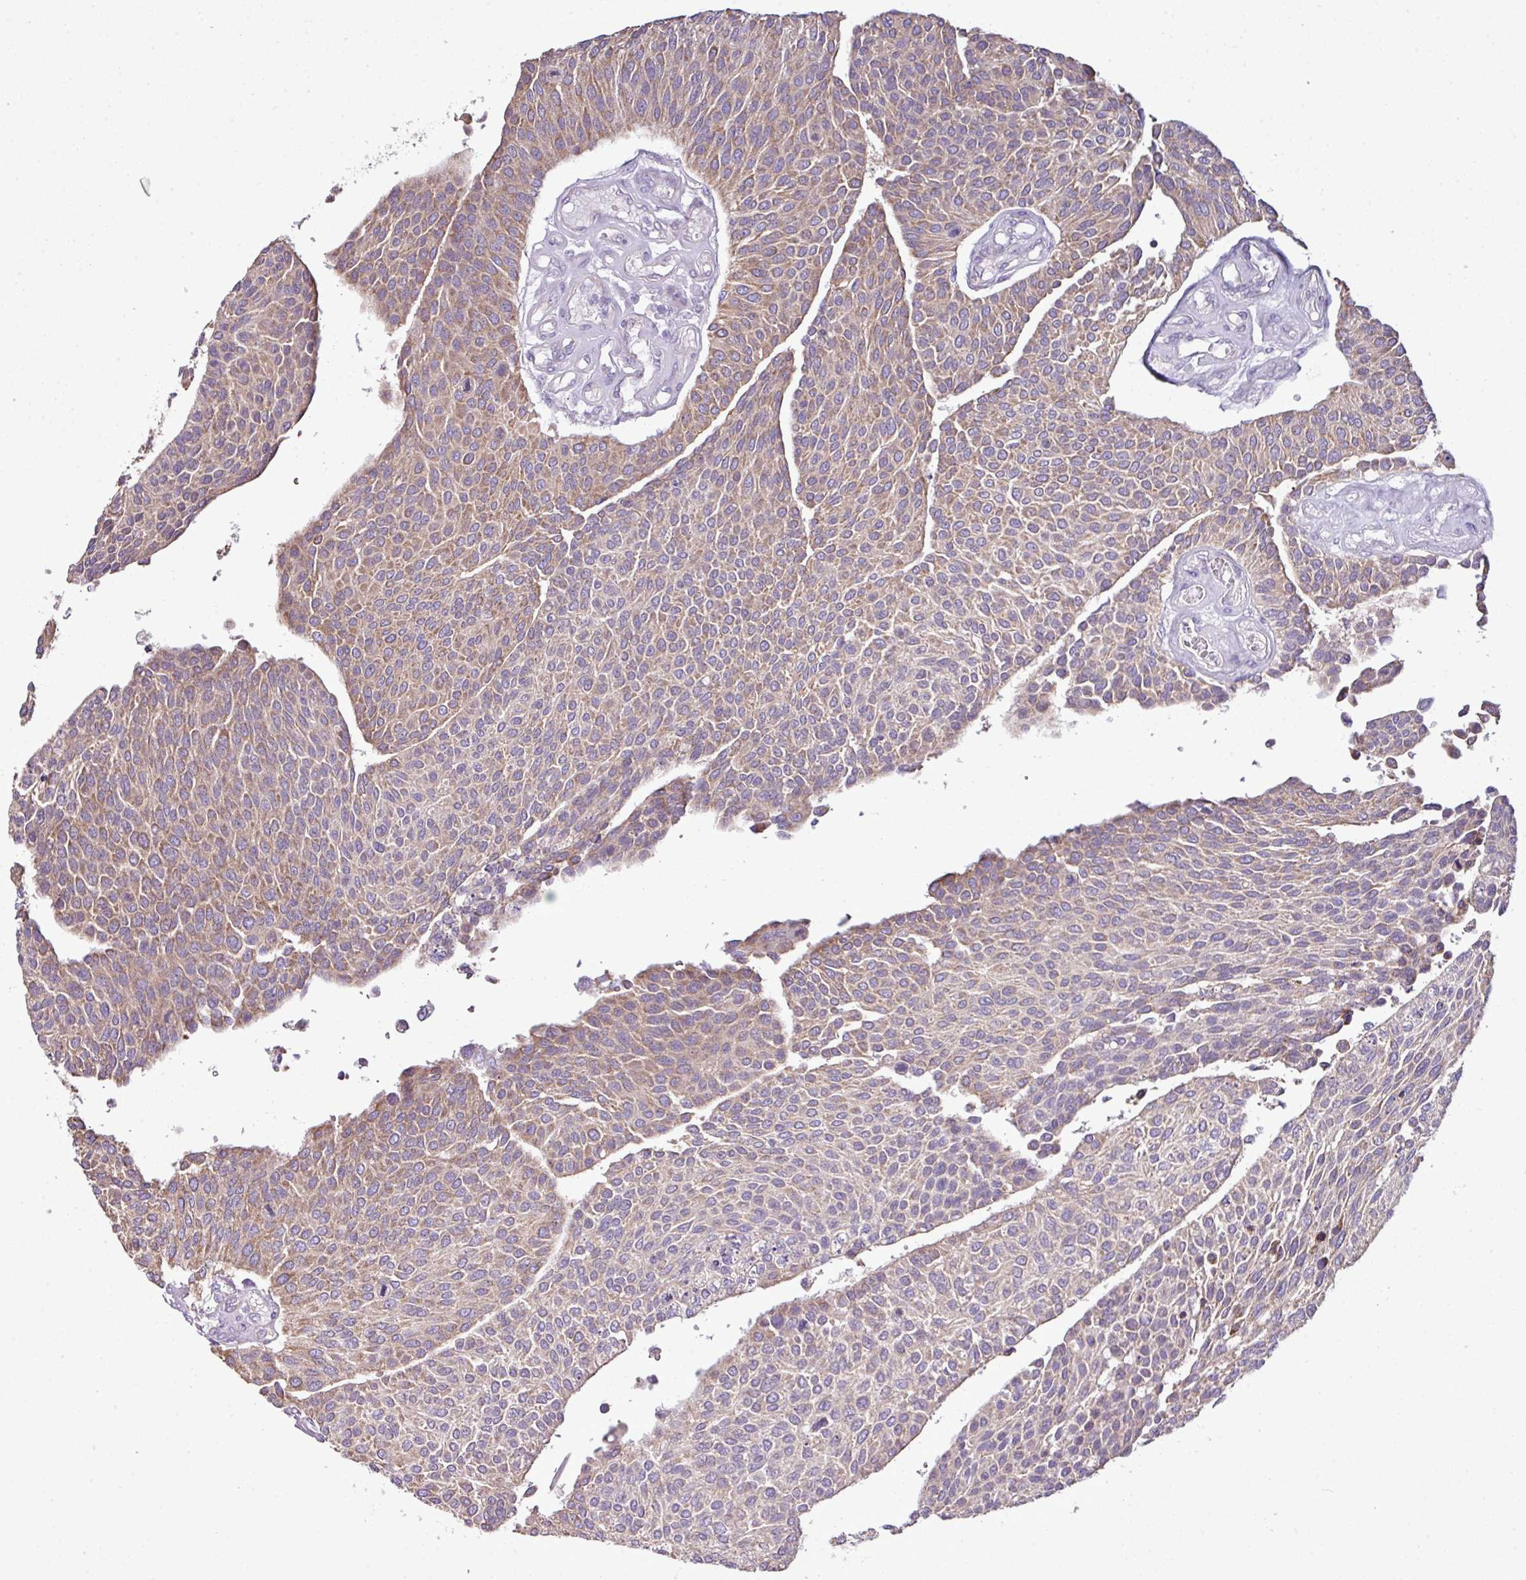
{"staining": {"intensity": "moderate", "quantity": "25%-75%", "location": "cytoplasmic/membranous"}, "tissue": "urothelial cancer", "cell_type": "Tumor cells", "image_type": "cancer", "snomed": [{"axis": "morphology", "description": "Urothelial carcinoma, NOS"}, {"axis": "topography", "description": "Urinary bladder"}], "caption": "Urothelial cancer stained with immunohistochemistry shows moderate cytoplasmic/membranous expression in about 25%-75% of tumor cells. The staining was performed using DAB to visualize the protein expression in brown, while the nuclei were stained in blue with hematoxylin (Magnification: 20x).", "gene": "AGAP5", "patient": {"sex": "male", "age": 55}}